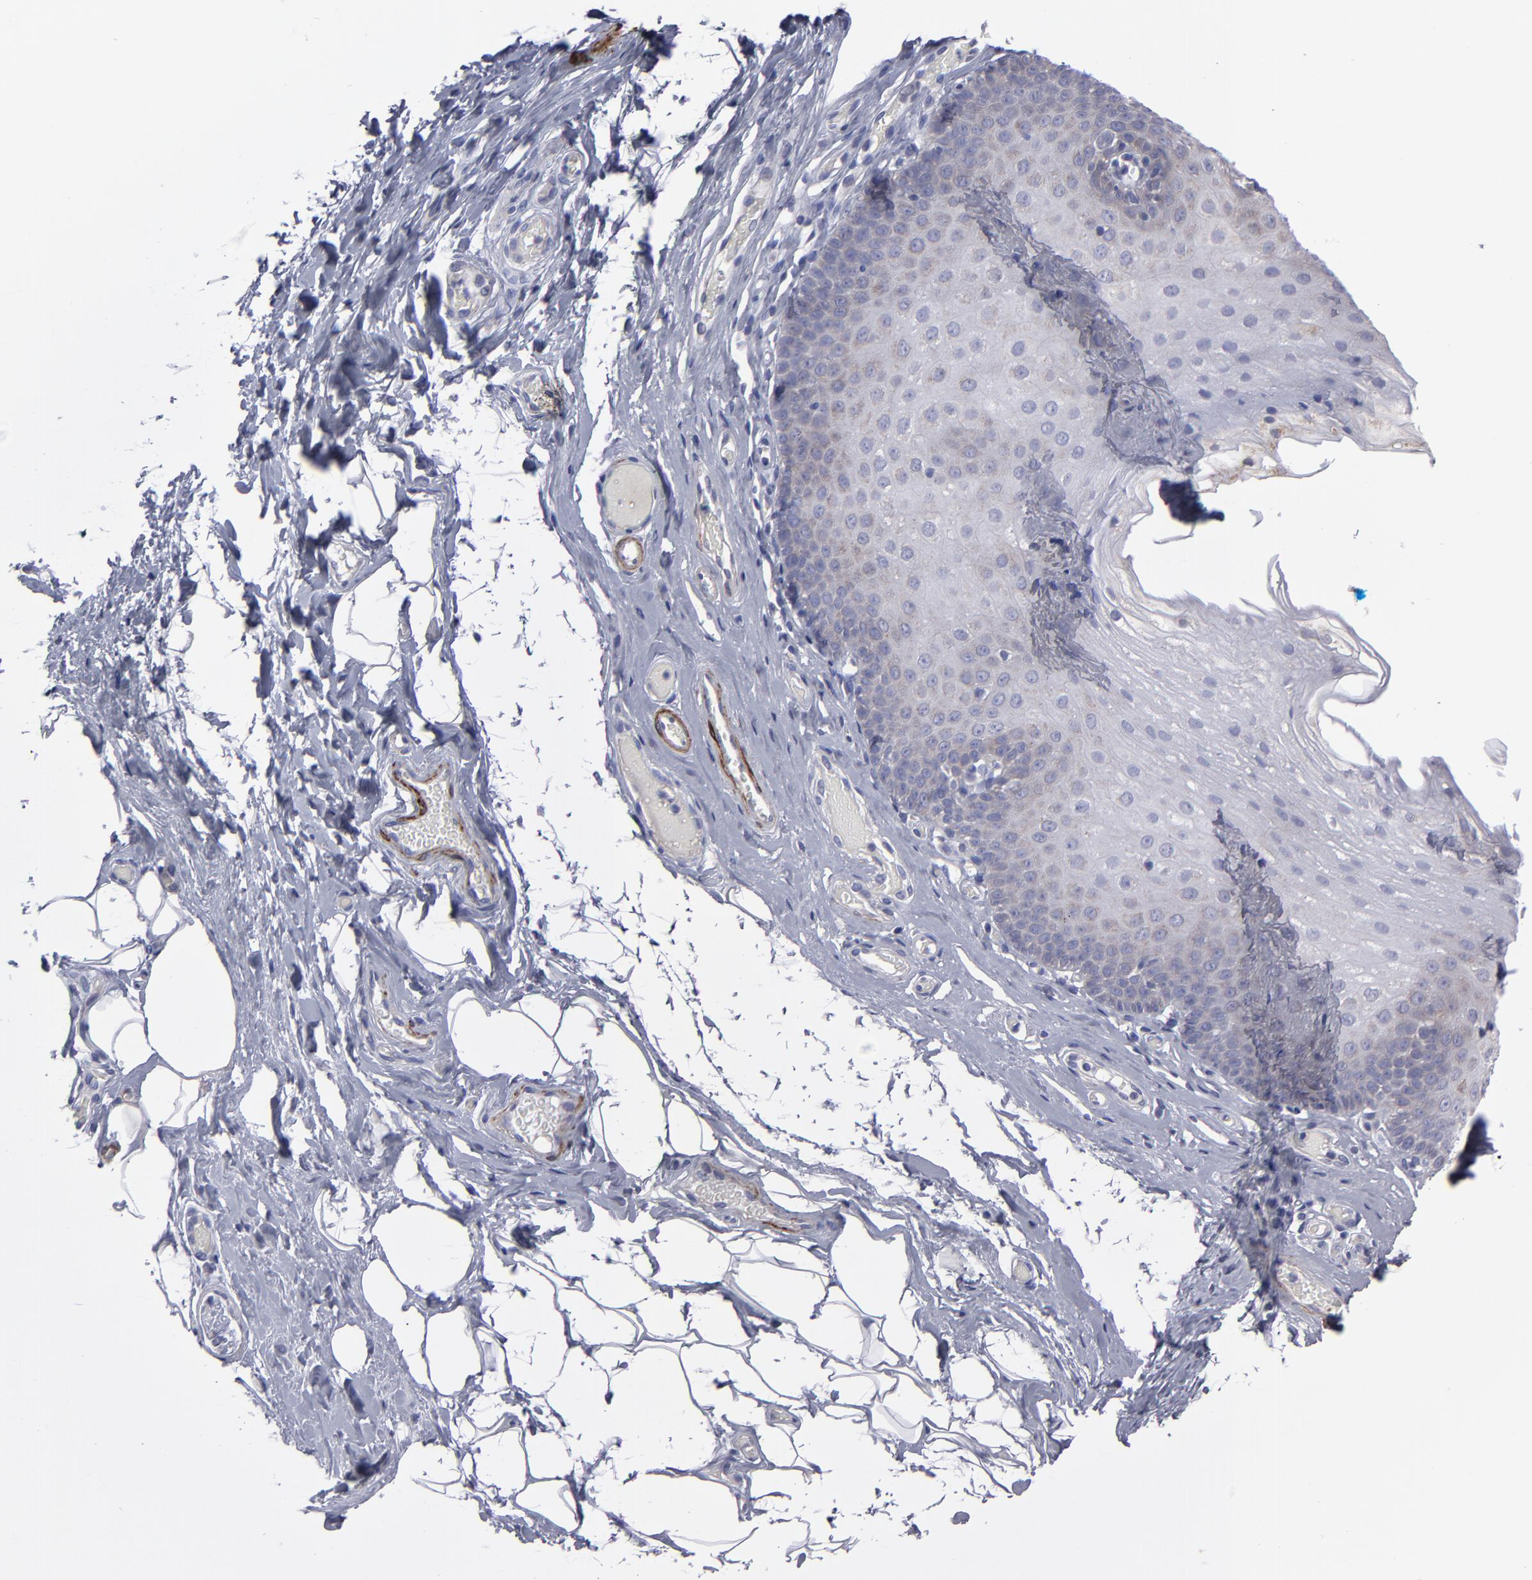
{"staining": {"intensity": "weak", "quantity": "<25%", "location": "cytoplasmic/membranous"}, "tissue": "nasopharynx", "cell_type": "Respiratory epithelial cells", "image_type": "normal", "snomed": [{"axis": "morphology", "description": "Normal tissue, NOS"}, {"axis": "topography", "description": "Nasopharynx"}], "caption": "There is no significant positivity in respiratory epithelial cells of nasopharynx. The staining is performed using DAB (3,3'-diaminobenzidine) brown chromogen with nuclei counter-stained in using hematoxylin.", "gene": "SLMAP", "patient": {"sex": "male", "age": 56}}